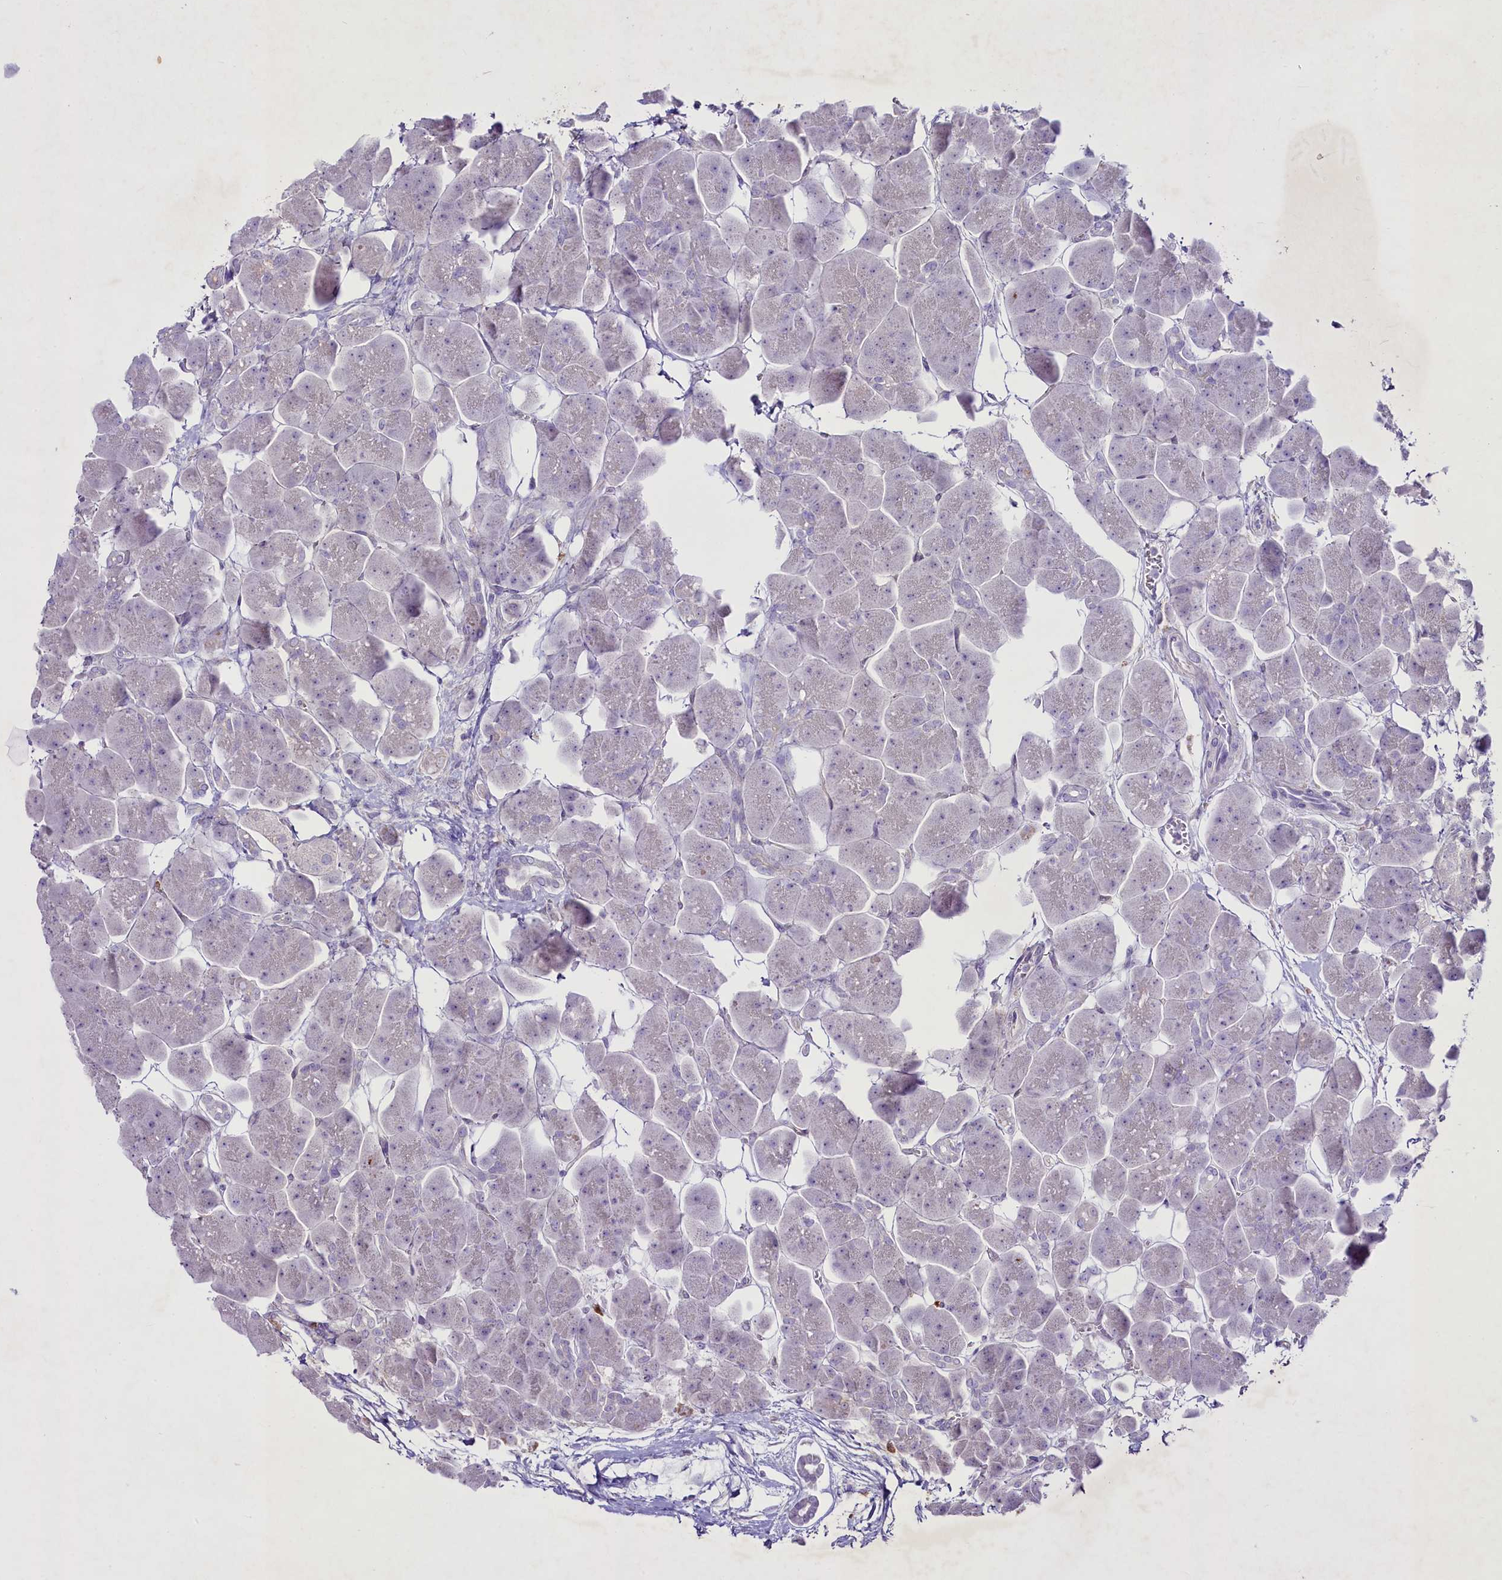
{"staining": {"intensity": "negative", "quantity": "none", "location": "none"}, "tissue": "pancreas", "cell_type": "Exocrine glandular cells", "image_type": "normal", "snomed": [{"axis": "morphology", "description": "Normal tissue, NOS"}, {"axis": "topography", "description": "Pancreas"}], "caption": "Pancreas stained for a protein using IHC demonstrates no positivity exocrine glandular cells.", "gene": "FAM209B", "patient": {"sex": "male", "age": 66}}